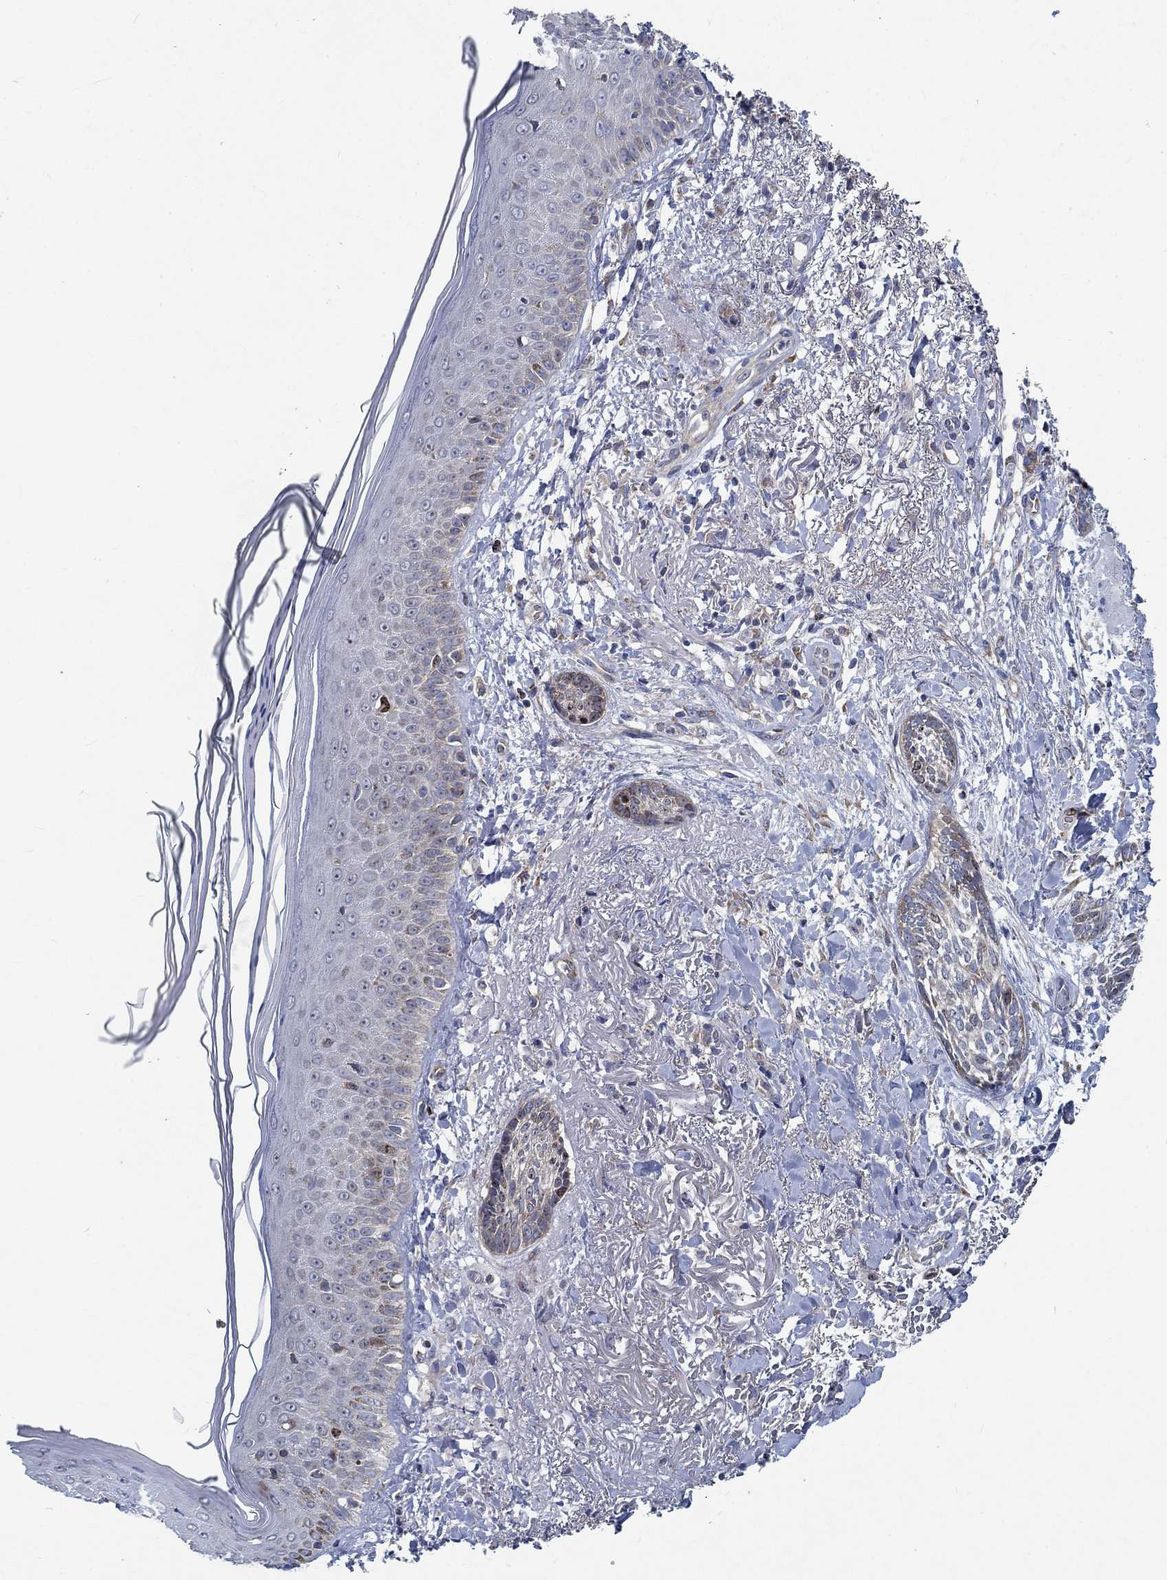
{"staining": {"intensity": "weak", "quantity": "25%-75%", "location": "cytoplasmic/membranous"}, "tissue": "skin cancer", "cell_type": "Tumor cells", "image_type": "cancer", "snomed": [{"axis": "morphology", "description": "Normal tissue, NOS"}, {"axis": "morphology", "description": "Basal cell carcinoma"}, {"axis": "topography", "description": "Skin"}], "caption": "High-magnification brightfield microscopy of skin basal cell carcinoma stained with DAB (brown) and counterstained with hematoxylin (blue). tumor cells exhibit weak cytoplasmic/membranous expression is appreciated in approximately25%-75% of cells.", "gene": "MMP24", "patient": {"sex": "male", "age": 84}}